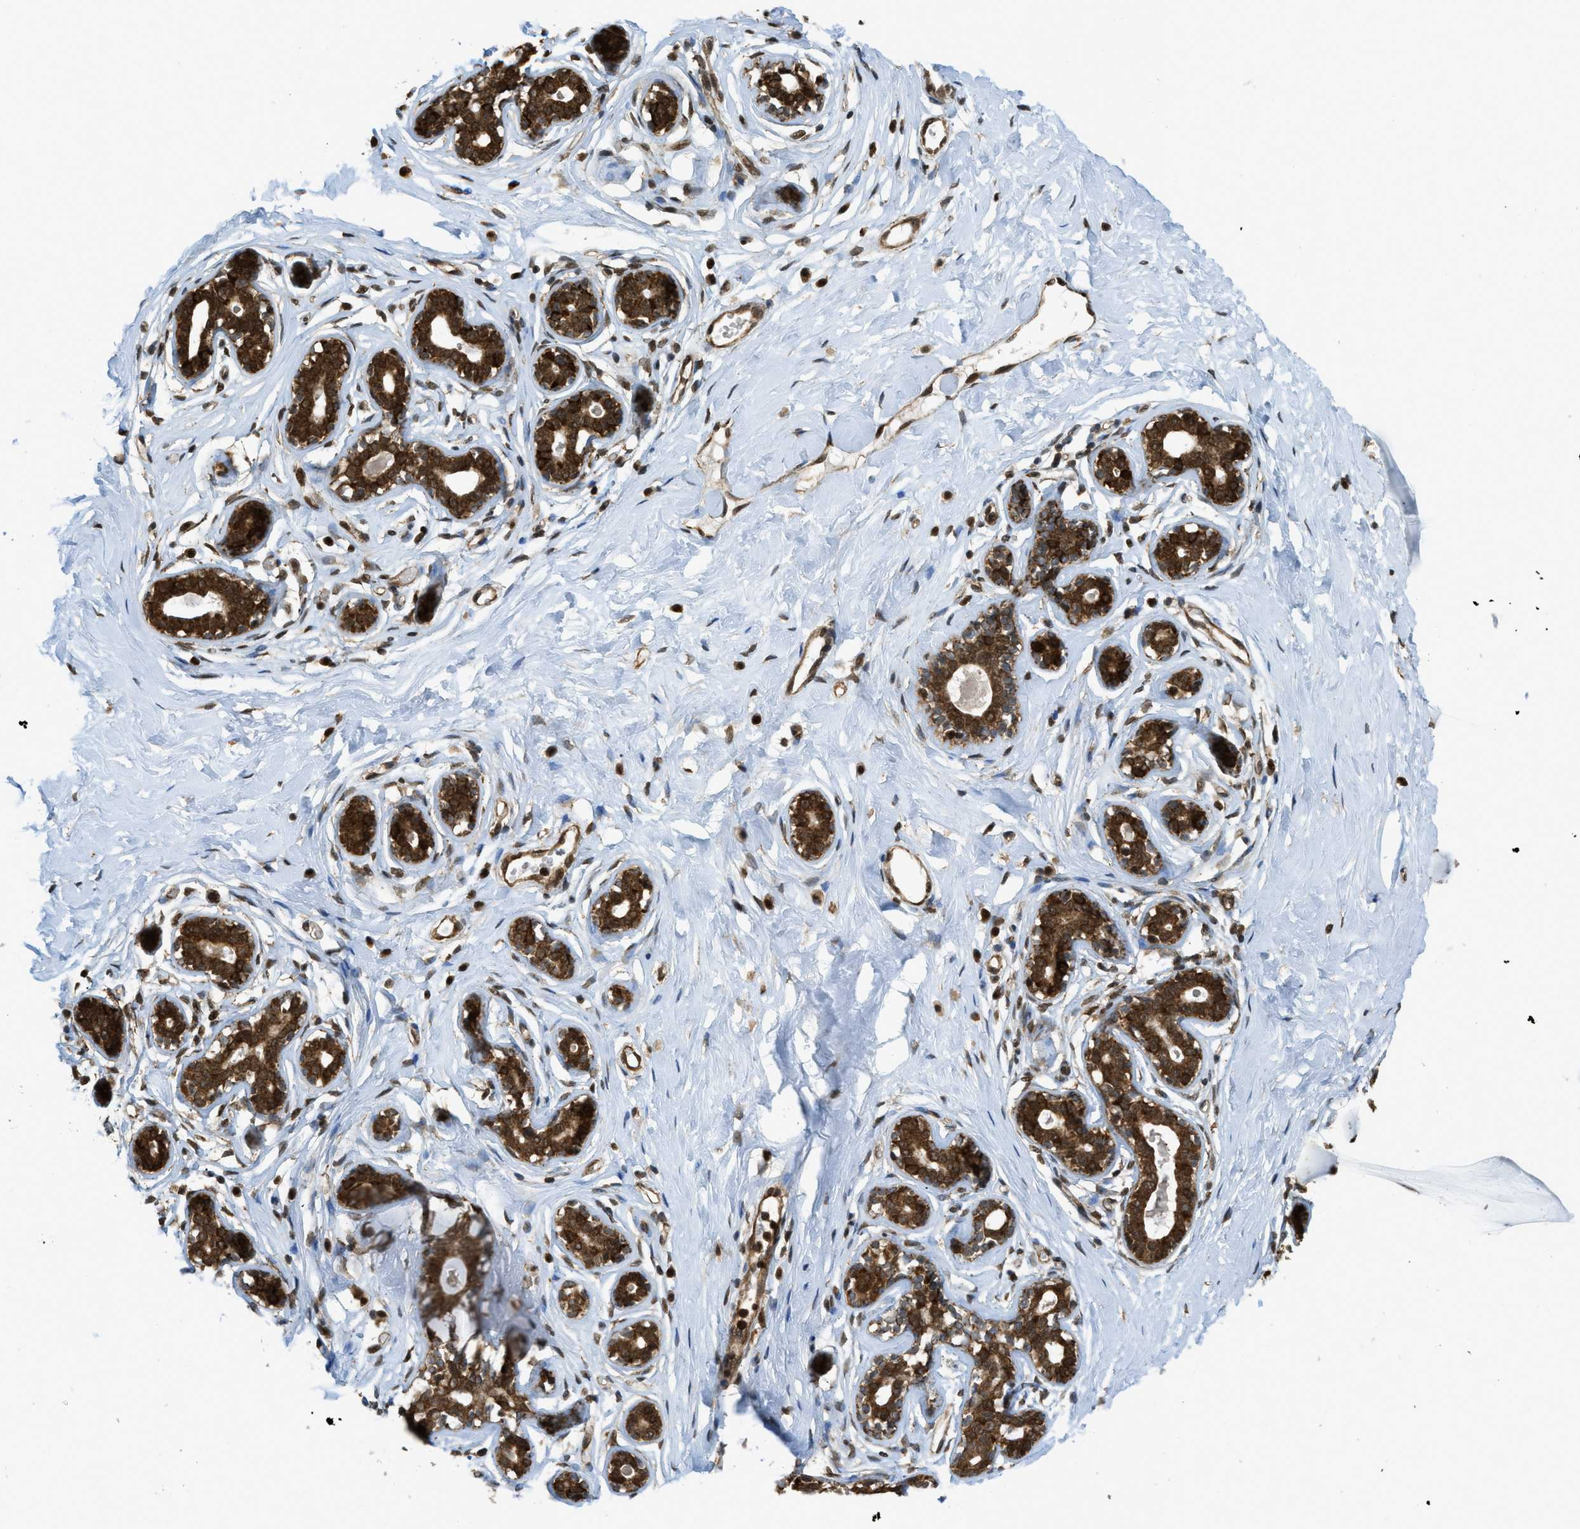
{"staining": {"intensity": "strong", "quantity": ">75%", "location": "nuclear"}, "tissue": "breast", "cell_type": "Adipocytes", "image_type": "normal", "snomed": [{"axis": "morphology", "description": "Normal tissue, NOS"}, {"axis": "topography", "description": "Breast"}], "caption": "IHC staining of unremarkable breast, which shows high levels of strong nuclear positivity in approximately >75% of adipocytes indicating strong nuclear protein positivity. The staining was performed using DAB (brown) for protein detection and nuclei were counterstained in hematoxylin (blue).", "gene": "TNPO1", "patient": {"sex": "female", "age": 23}}